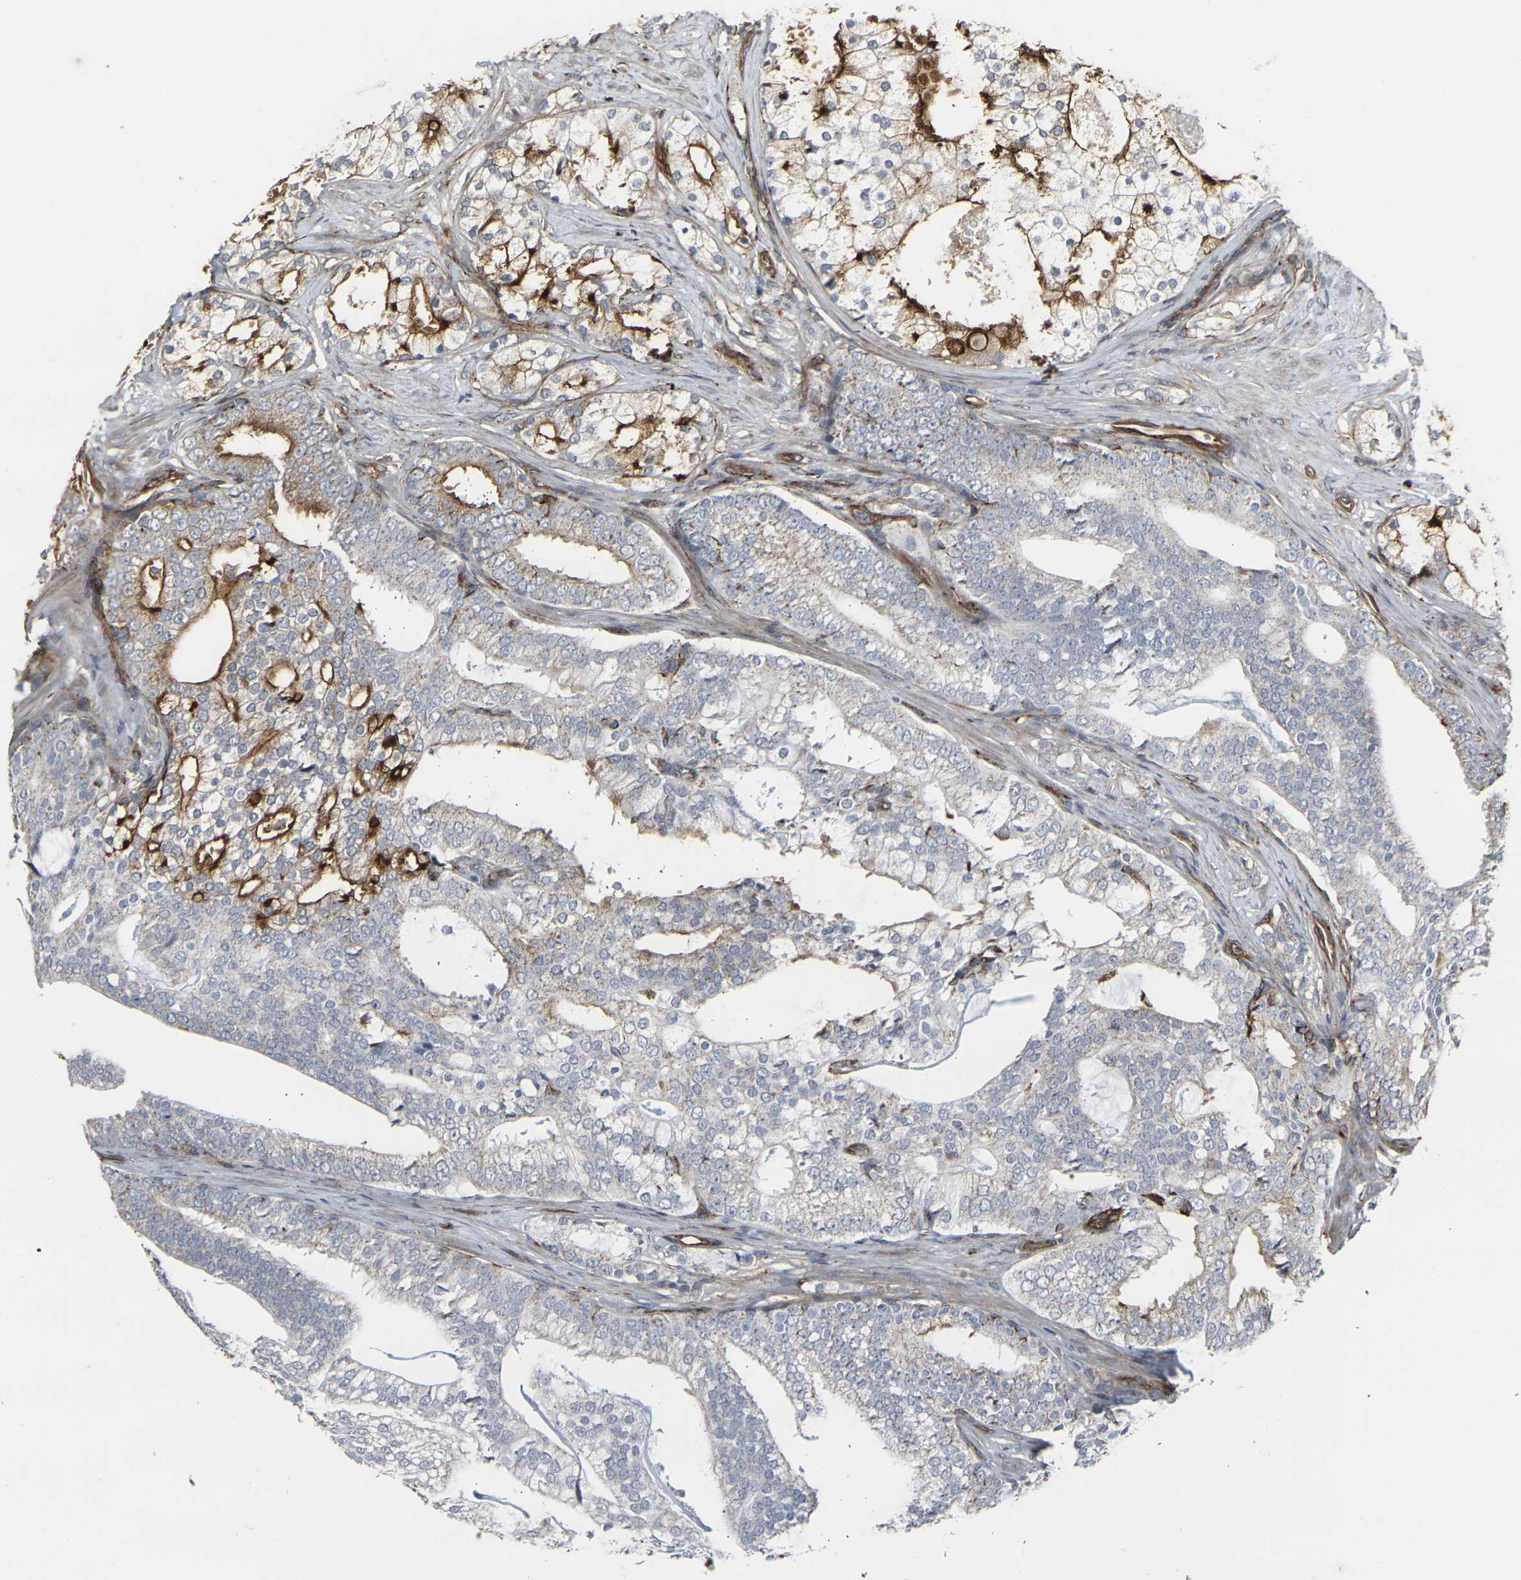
{"staining": {"intensity": "strong", "quantity": "25%-75%", "location": "cytoplasmic/membranous"}, "tissue": "prostate cancer", "cell_type": "Tumor cells", "image_type": "cancer", "snomed": [{"axis": "morphology", "description": "Adenocarcinoma, Low grade"}, {"axis": "topography", "description": "Prostate"}], "caption": "Protein expression analysis of human prostate adenocarcinoma (low-grade) reveals strong cytoplasmic/membranous expression in about 25%-75% of tumor cells. The staining was performed using DAB, with brown indicating positive protein expression. Nuclei are stained blue with hematoxylin.", "gene": "MYOF", "patient": {"sex": "male", "age": 58}}